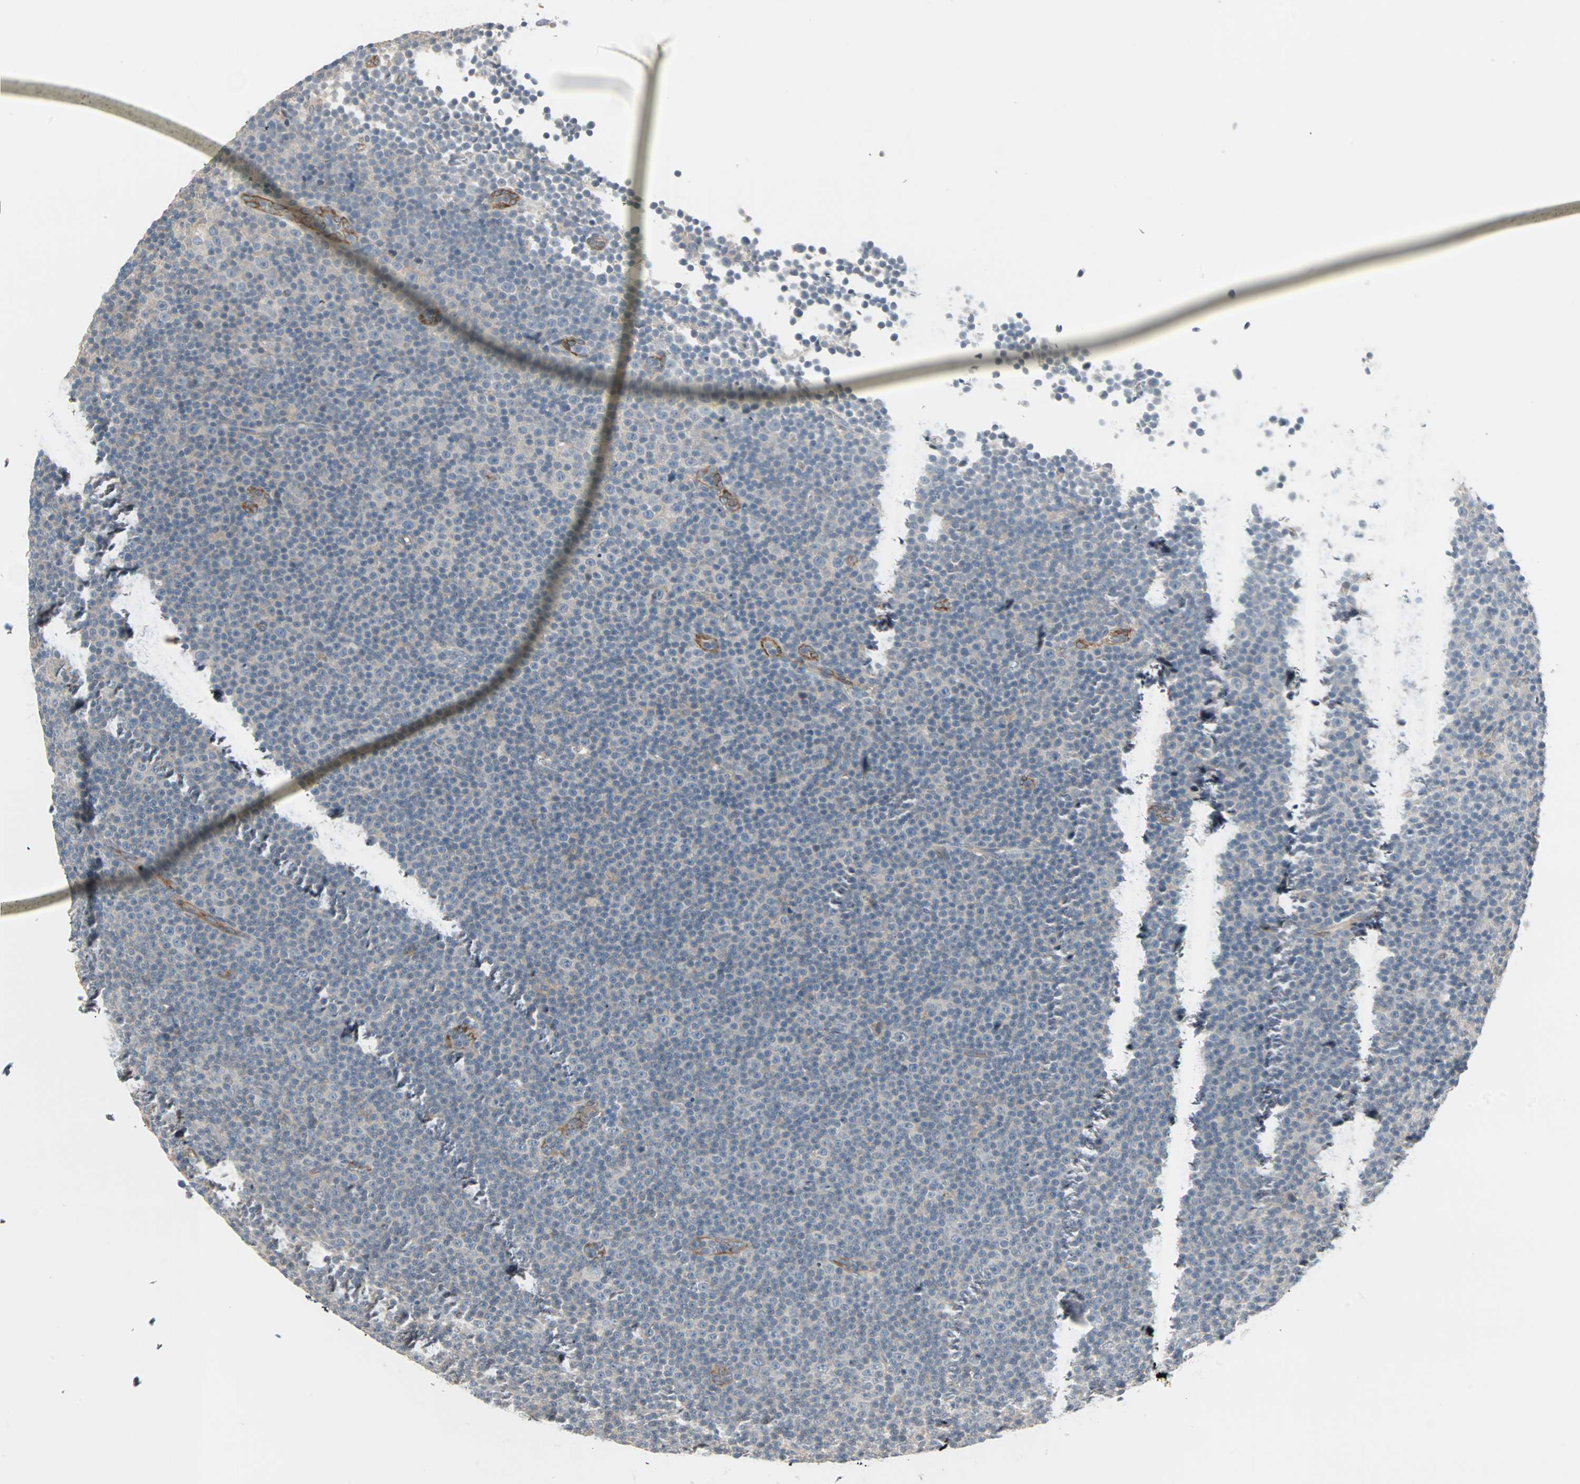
{"staining": {"intensity": "weak", "quantity": ">75%", "location": "cytoplasmic/membranous"}, "tissue": "lymphoma", "cell_type": "Tumor cells", "image_type": "cancer", "snomed": [{"axis": "morphology", "description": "Malignant lymphoma, non-Hodgkin's type, Low grade"}, {"axis": "topography", "description": "Lymph node"}], "caption": "A high-resolution image shows immunohistochemistry (IHC) staining of low-grade malignant lymphoma, non-Hodgkin's type, which exhibits weak cytoplasmic/membranous expression in about >75% of tumor cells.", "gene": "ZFP36", "patient": {"sex": "female", "age": 67}}